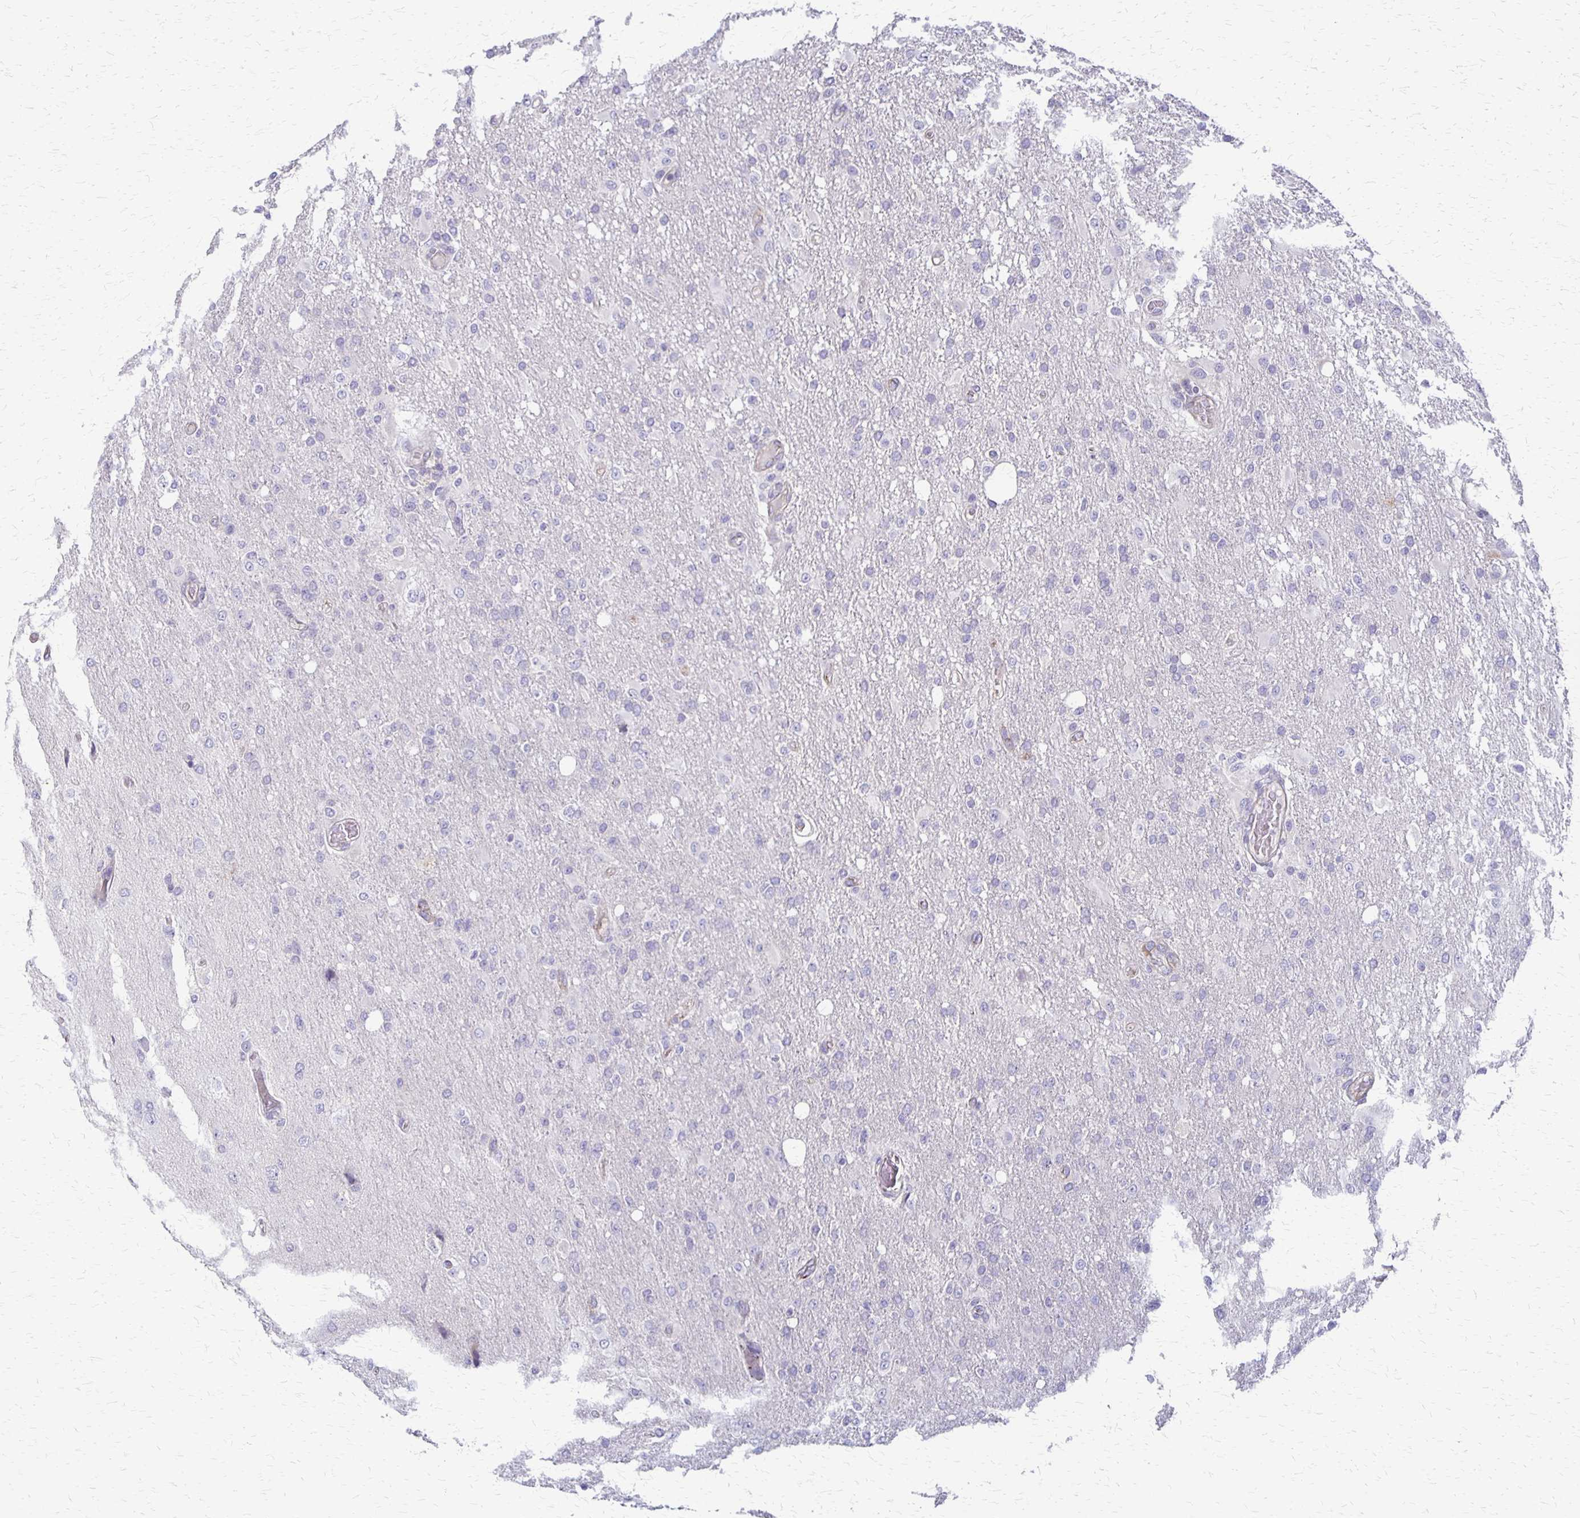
{"staining": {"intensity": "negative", "quantity": "none", "location": "none"}, "tissue": "glioma", "cell_type": "Tumor cells", "image_type": "cancer", "snomed": [{"axis": "morphology", "description": "Glioma, malignant, High grade"}, {"axis": "topography", "description": "Brain"}], "caption": "Photomicrograph shows no significant protein positivity in tumor cells of glioma.", "gene": "RHOC", "patient": {"sex": "male", "age": 53}}